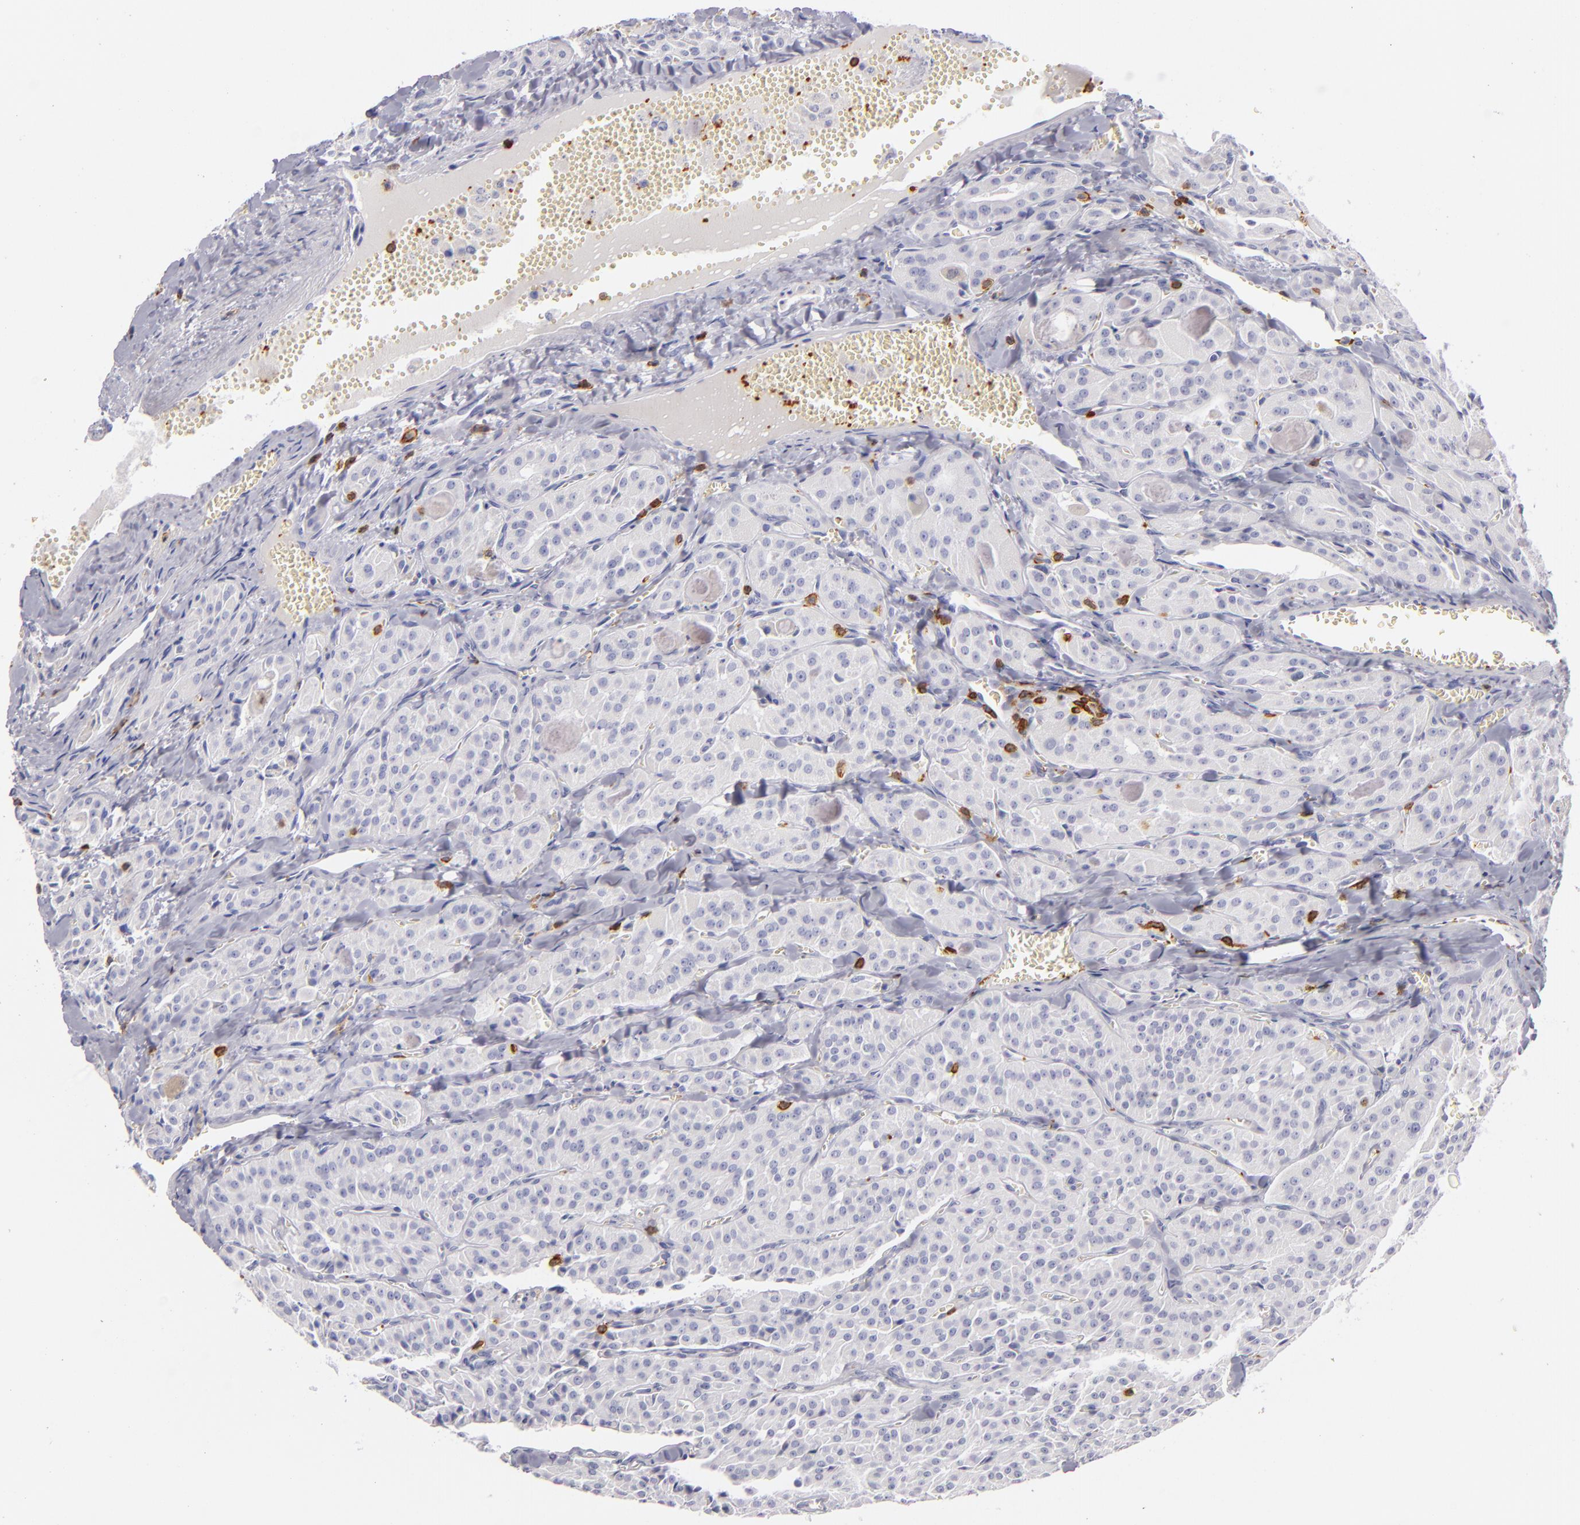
{"staining": {"intensity": "negative", "quantity": "none", "location": "none"}, "tissue": "thyroid cancer", "cell_type": "Tumor cells", "image_type": "cancer", "snomed": [{"axis": "morphology", "description": "Carcinoma, NOS"}, {"axis": "topography", "description": "Thyroid gland"}], "caption": "Immunohistochemistry histopathology image of neoplastic tissue: carcinoma (thyroid) stained with DAB (3,3'-diaminobenzidine) reveals no significant protein staining in tumor cells.", "gene": "LAT", "patient": {"sex": "male", "age": 76}}